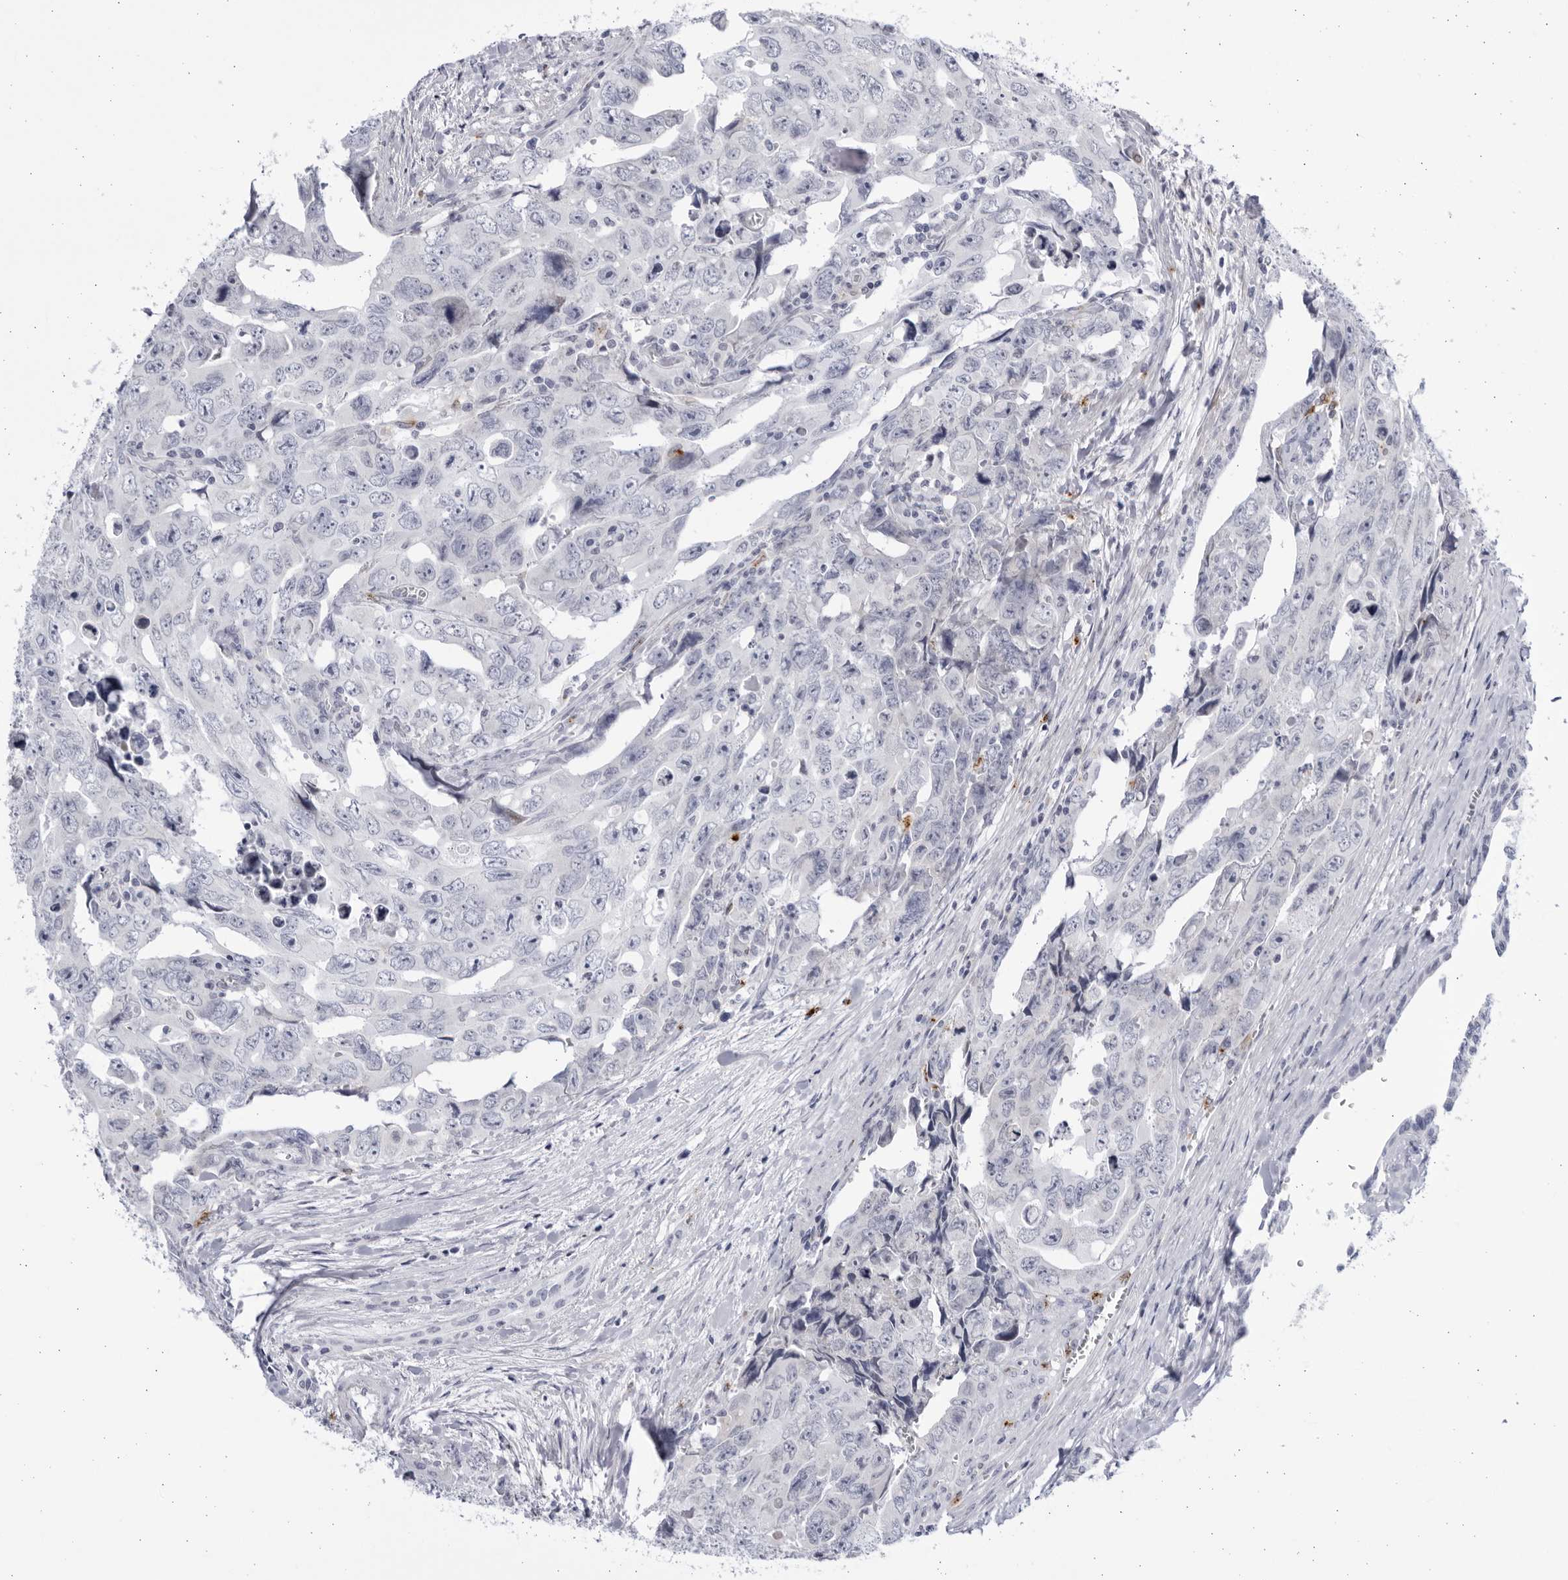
{"staining": {"intensity": "negative", "quantity": "none", "location": "none"}, "tissue": "testis cancer", "cell_type": "Tumor cells", "image_type": "cancer", "snomed": [{"axis": "morphology", "description": "Carcinoma, Embryonal, NOS"}, {"axis": "topography", "description": "Testis"}], "caption": "Immunohistochemistry (IHC) histopathology image of neoplastic tissue: testis embryonal carcinoma stained with DAB shows no significant protein expression in tumor cells.", "gene": "CCDC181", "patient": {"sex": "male", "age": 28}}